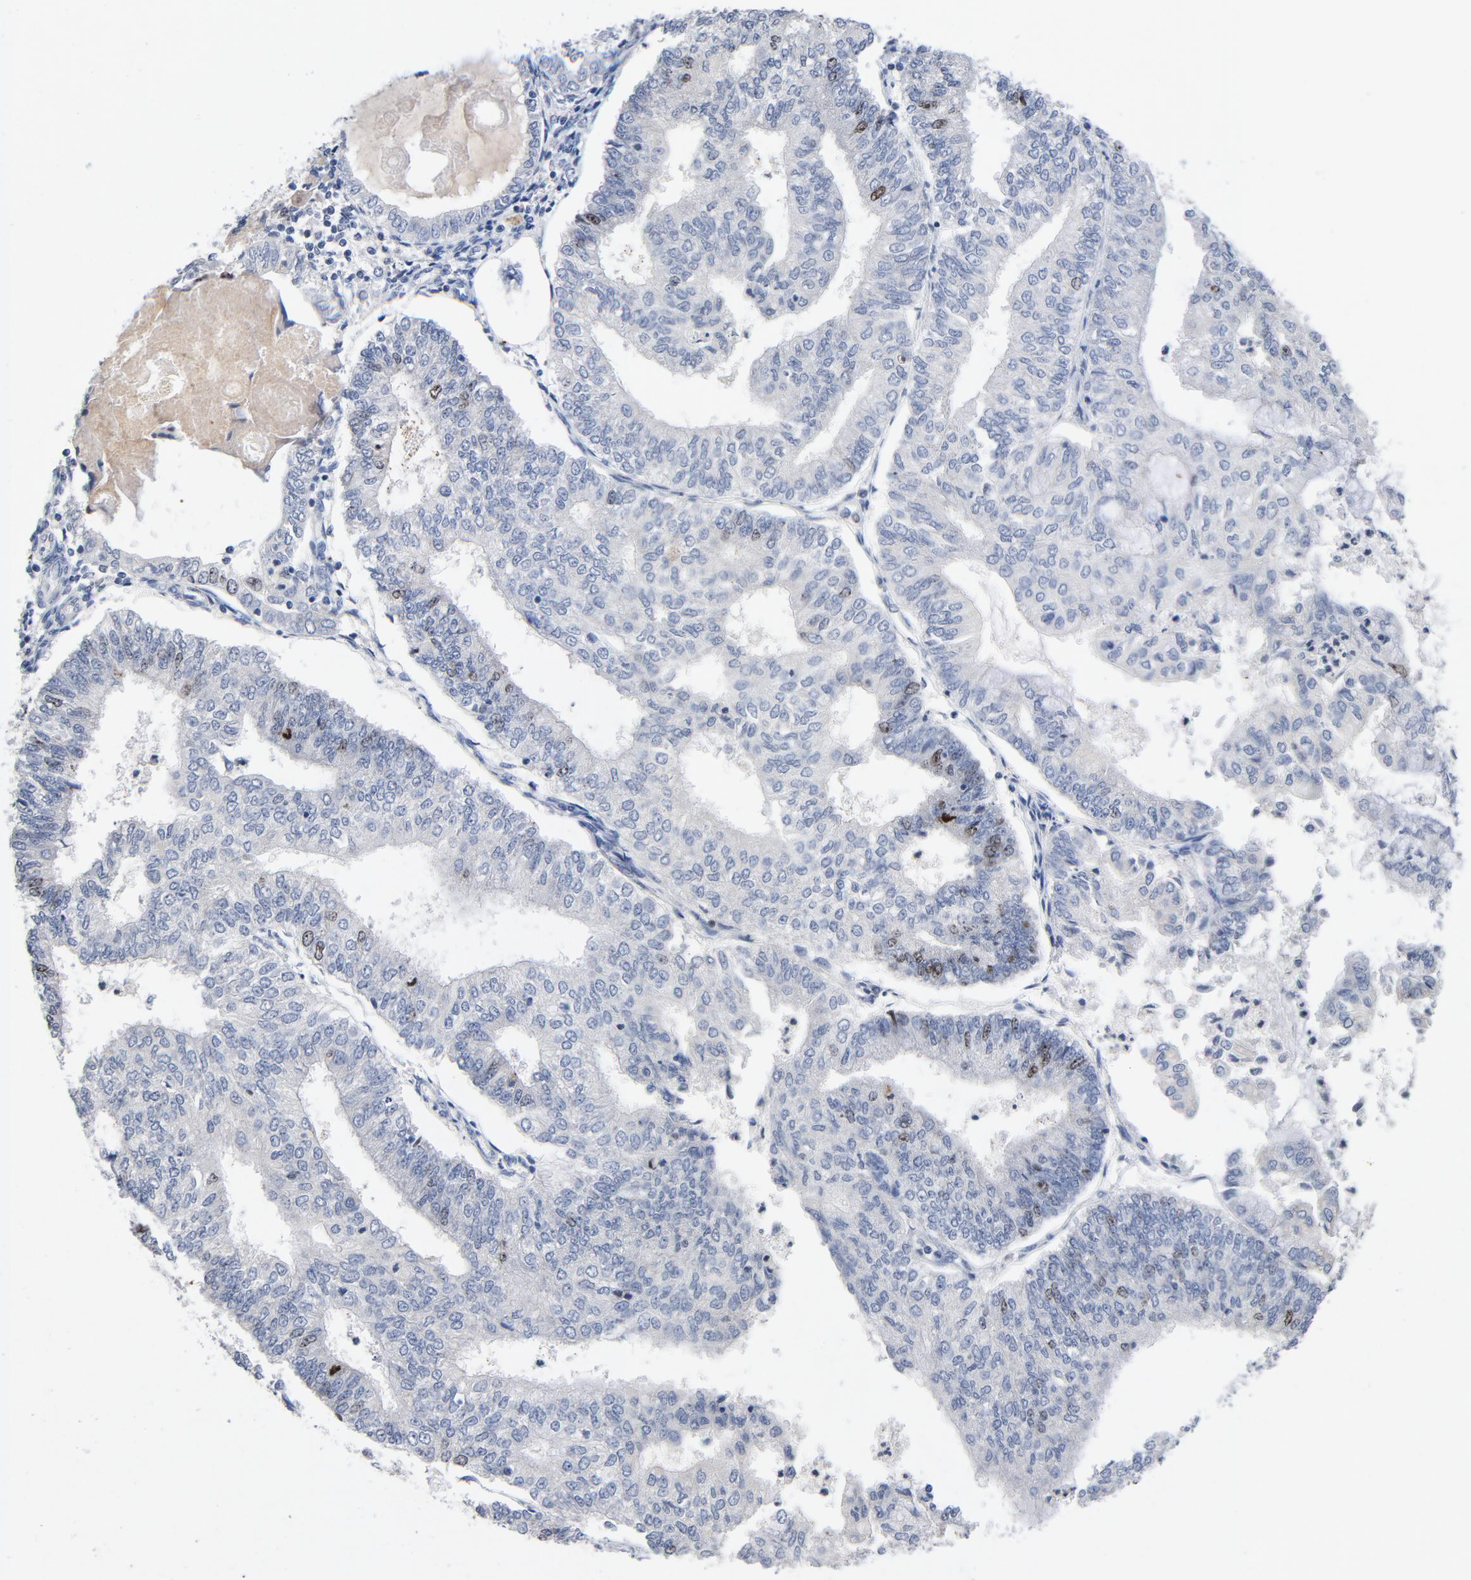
{"staining": {"intensity": "moderate", "quantity": "<25%", "location": "nuclear"}, "tissue": "endometrial cancer", "cell_type": "Tumor cells", "image_type": "cancer", "snomed": [{"axis": "morphology", "description": "Adenocarcinoma, NOS"}, {"axis": "topography", "description": "Endometrium"}], "caption": "DAB (3,3'-diaminobenzidine) immunohistochemical staining of human endometrial adenocarcinoma reveals moderate nuclear protein expression in about <25% of tumor cells. The staining is performed using DAB (3,3'-diaminobenzidine) brown chromogen to label protein expression. The nuclei are counter-stained blue using hematoxylin.", "gene": "BIRC5", "patient": {"sex": "female", "age": 59}}